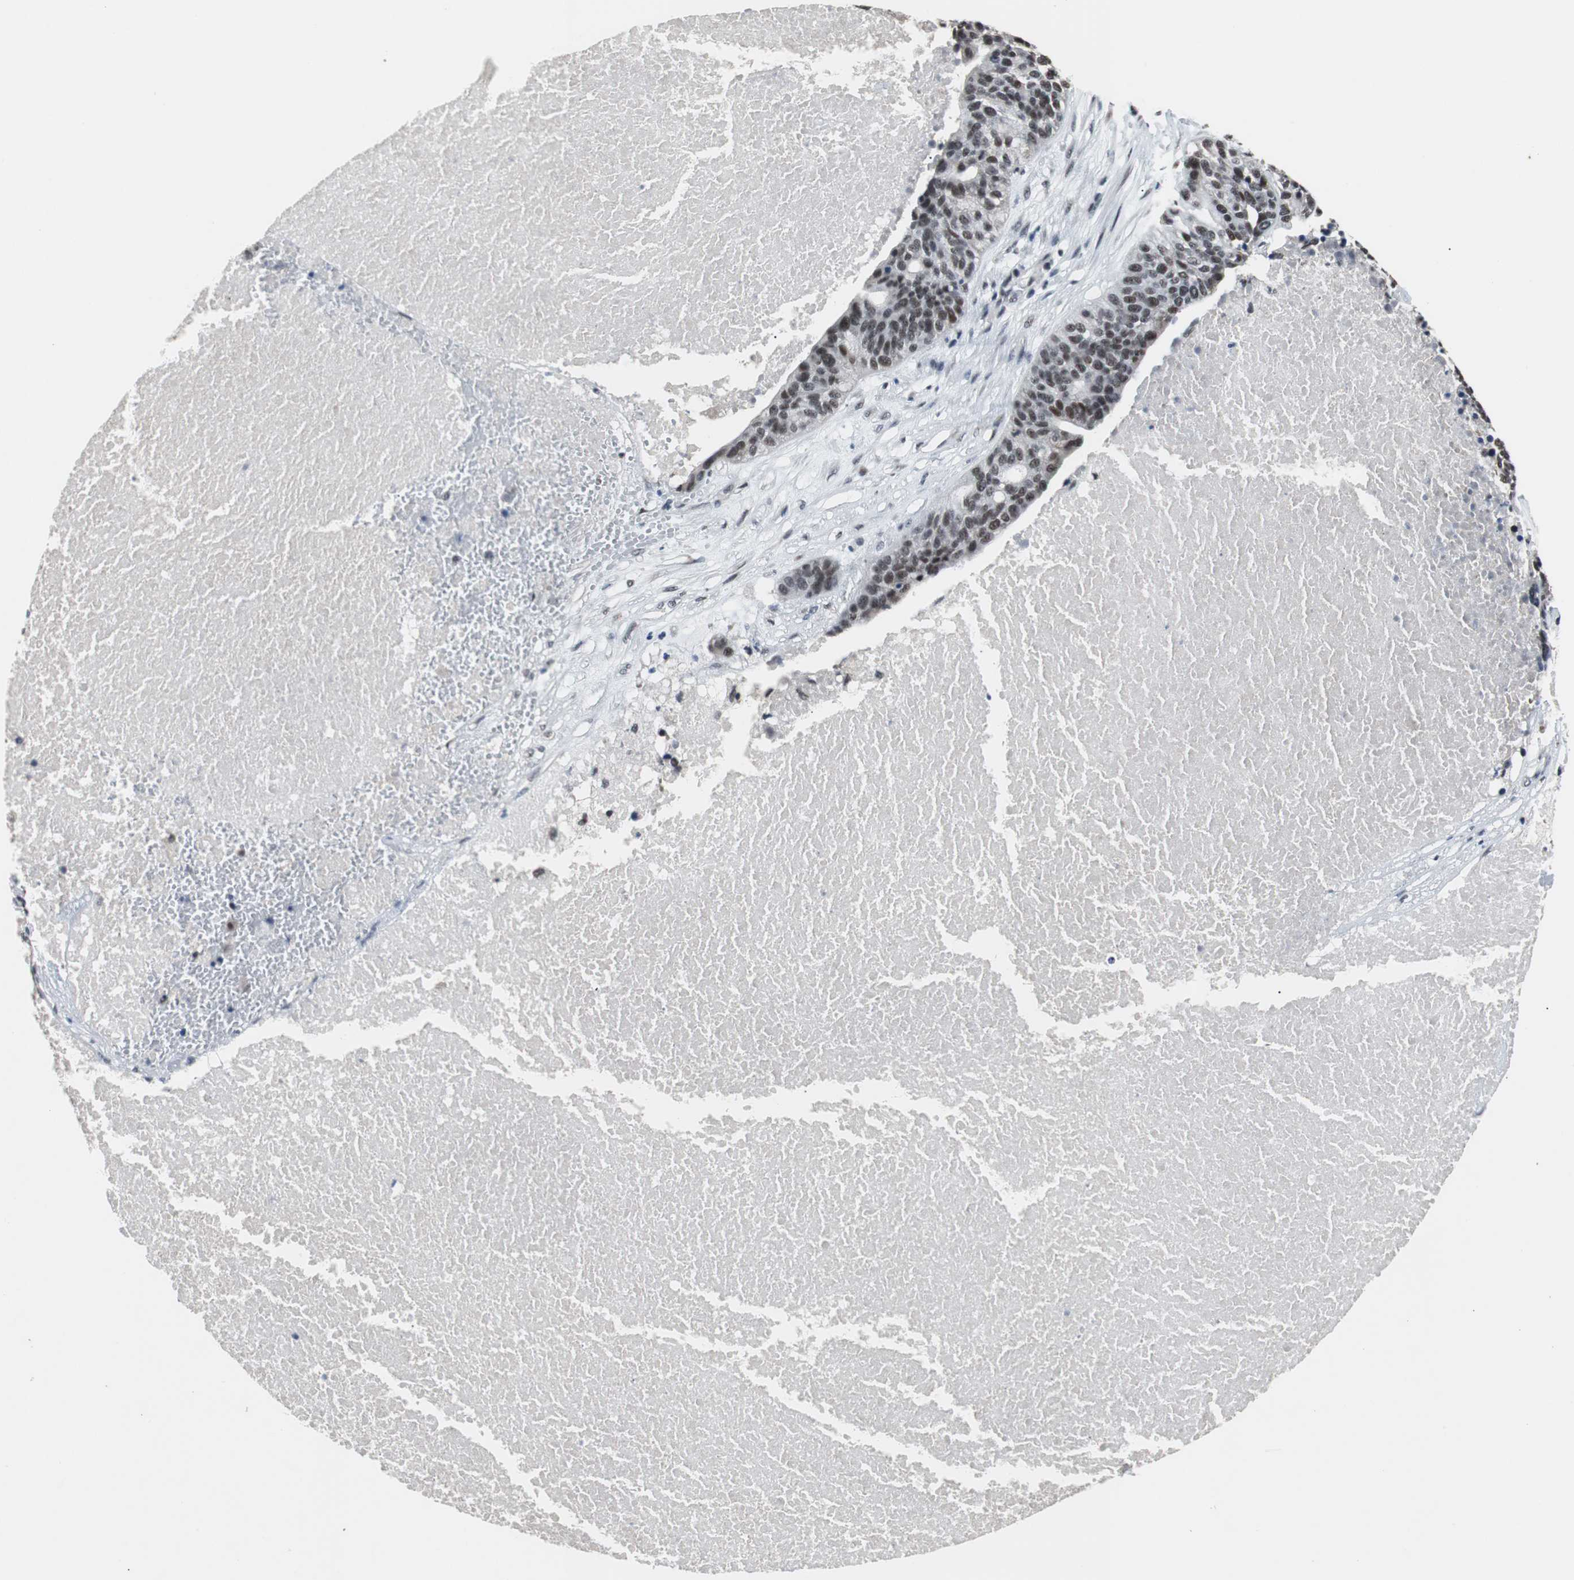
{"staining": {"intensity": "moderate", "quantity": "25%-75%", "location": "nuclear"}, "tissue": "ovarian cancer", "cell_type": "Tumor cells", "image_type": "cancer", "snomed": [{"axis": "morphology", "description": "Cystadenocarcinoma, serous, NOS"}, {"axis": "topography", "description": "Ovary"}], "caption": "Immunohistochemical staining of human ovarian serous cystadenocarcinoma reveals moderate nuclear protein staining in approximately 25%-75% of tumor cells. (Stains: DAB in brown, nuclei in blue, Microscopy: brightfield microscopy at high magnification).", "gene": "USP28", "patient": {"sex": "female", "age": 59}}